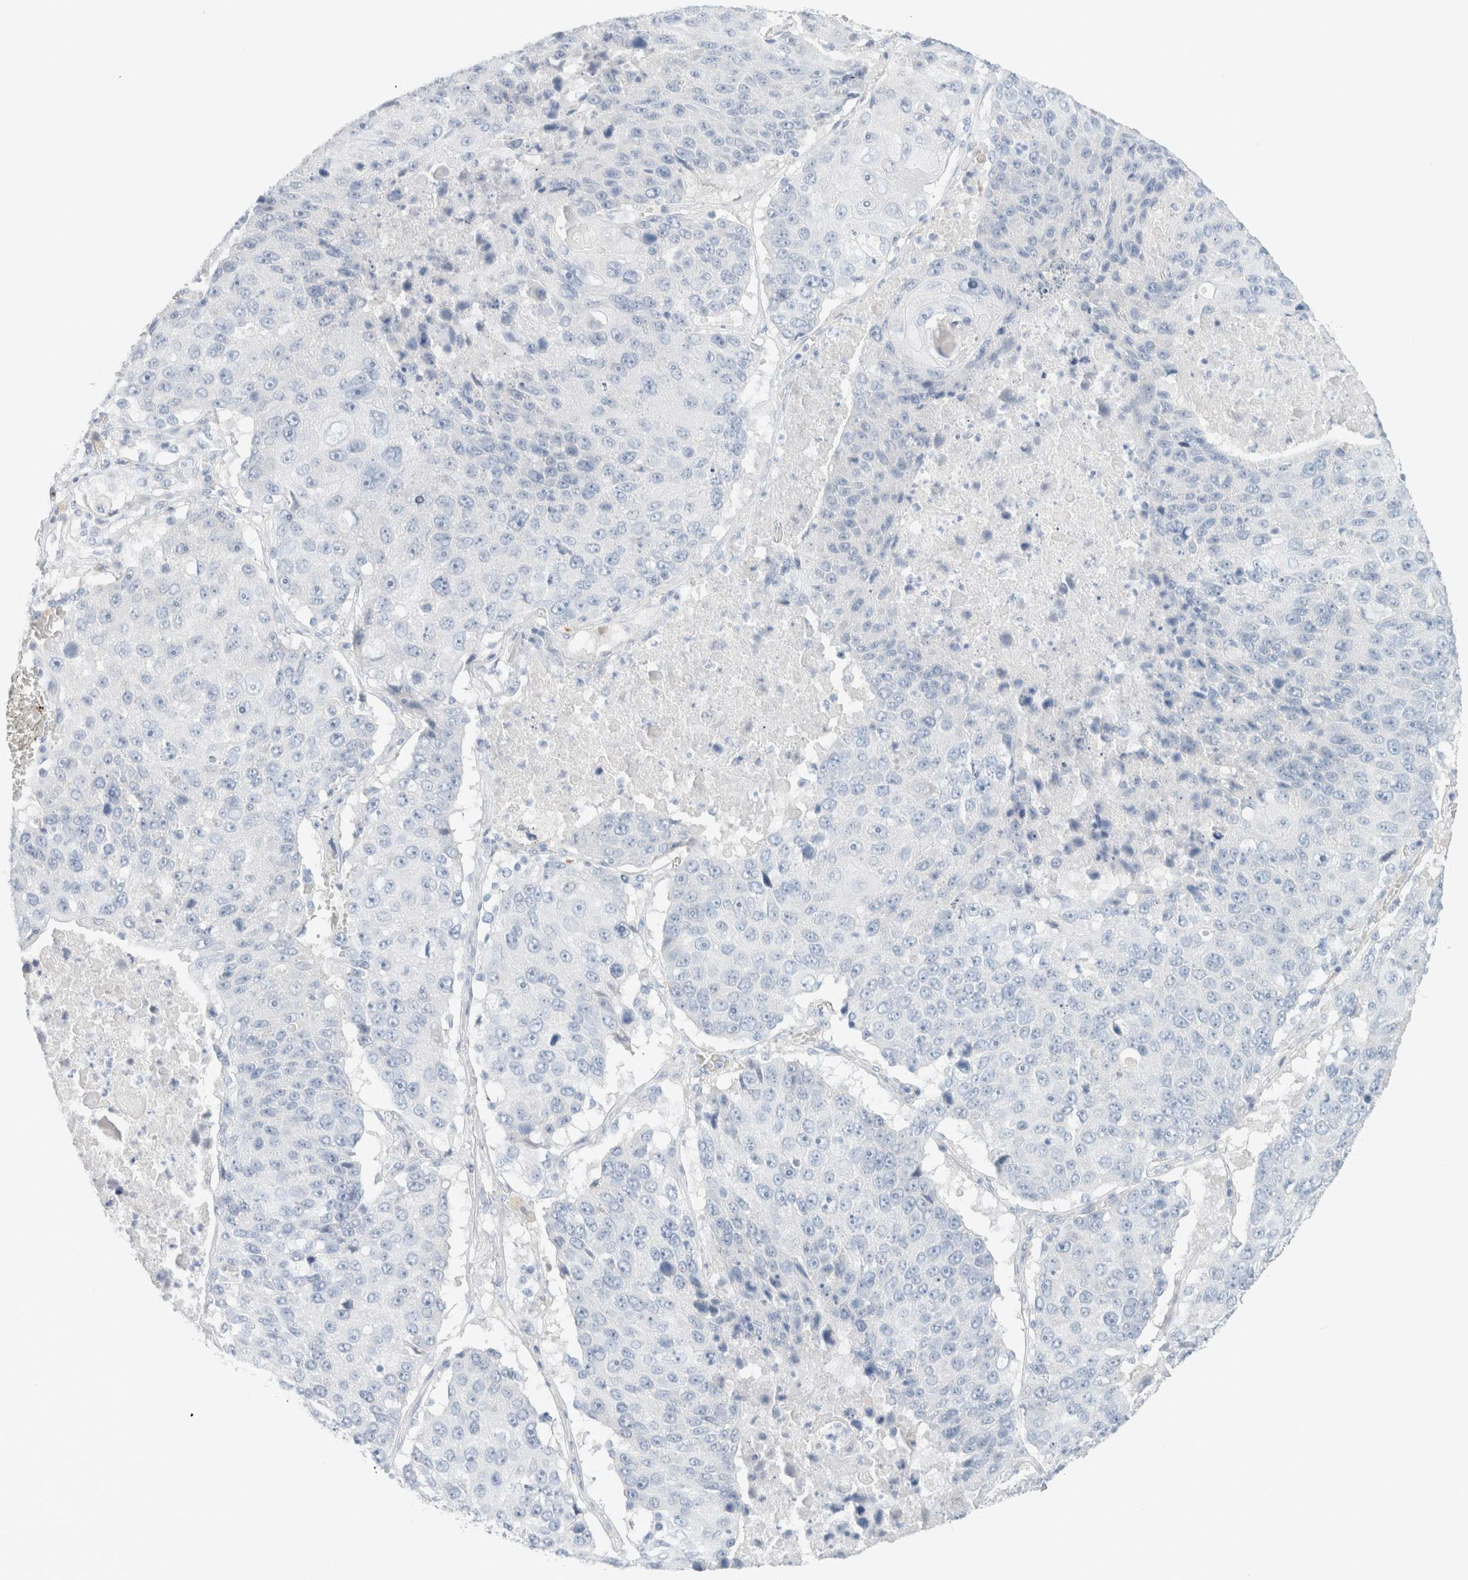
{"staining": {"intensity": "negative", "quantity": "none", "location": "none"}, "tissue": "lung cancer", "cell_type": "Tumor cells", "image_type": "cancer", "snomed": [{"axis": "morphology", "description": "Squamous cell carcinoma, NOS"}, {"axis": "topography", "description": "Lung"}], "caption": "Histopathology image shows no significant protein positivity in tumor cells of lung cancer. (DAB immunohistochemistry with hematoxylin counter stain).", "gene": "CPQ", "patient": {"sex": "male", "age": 61}}